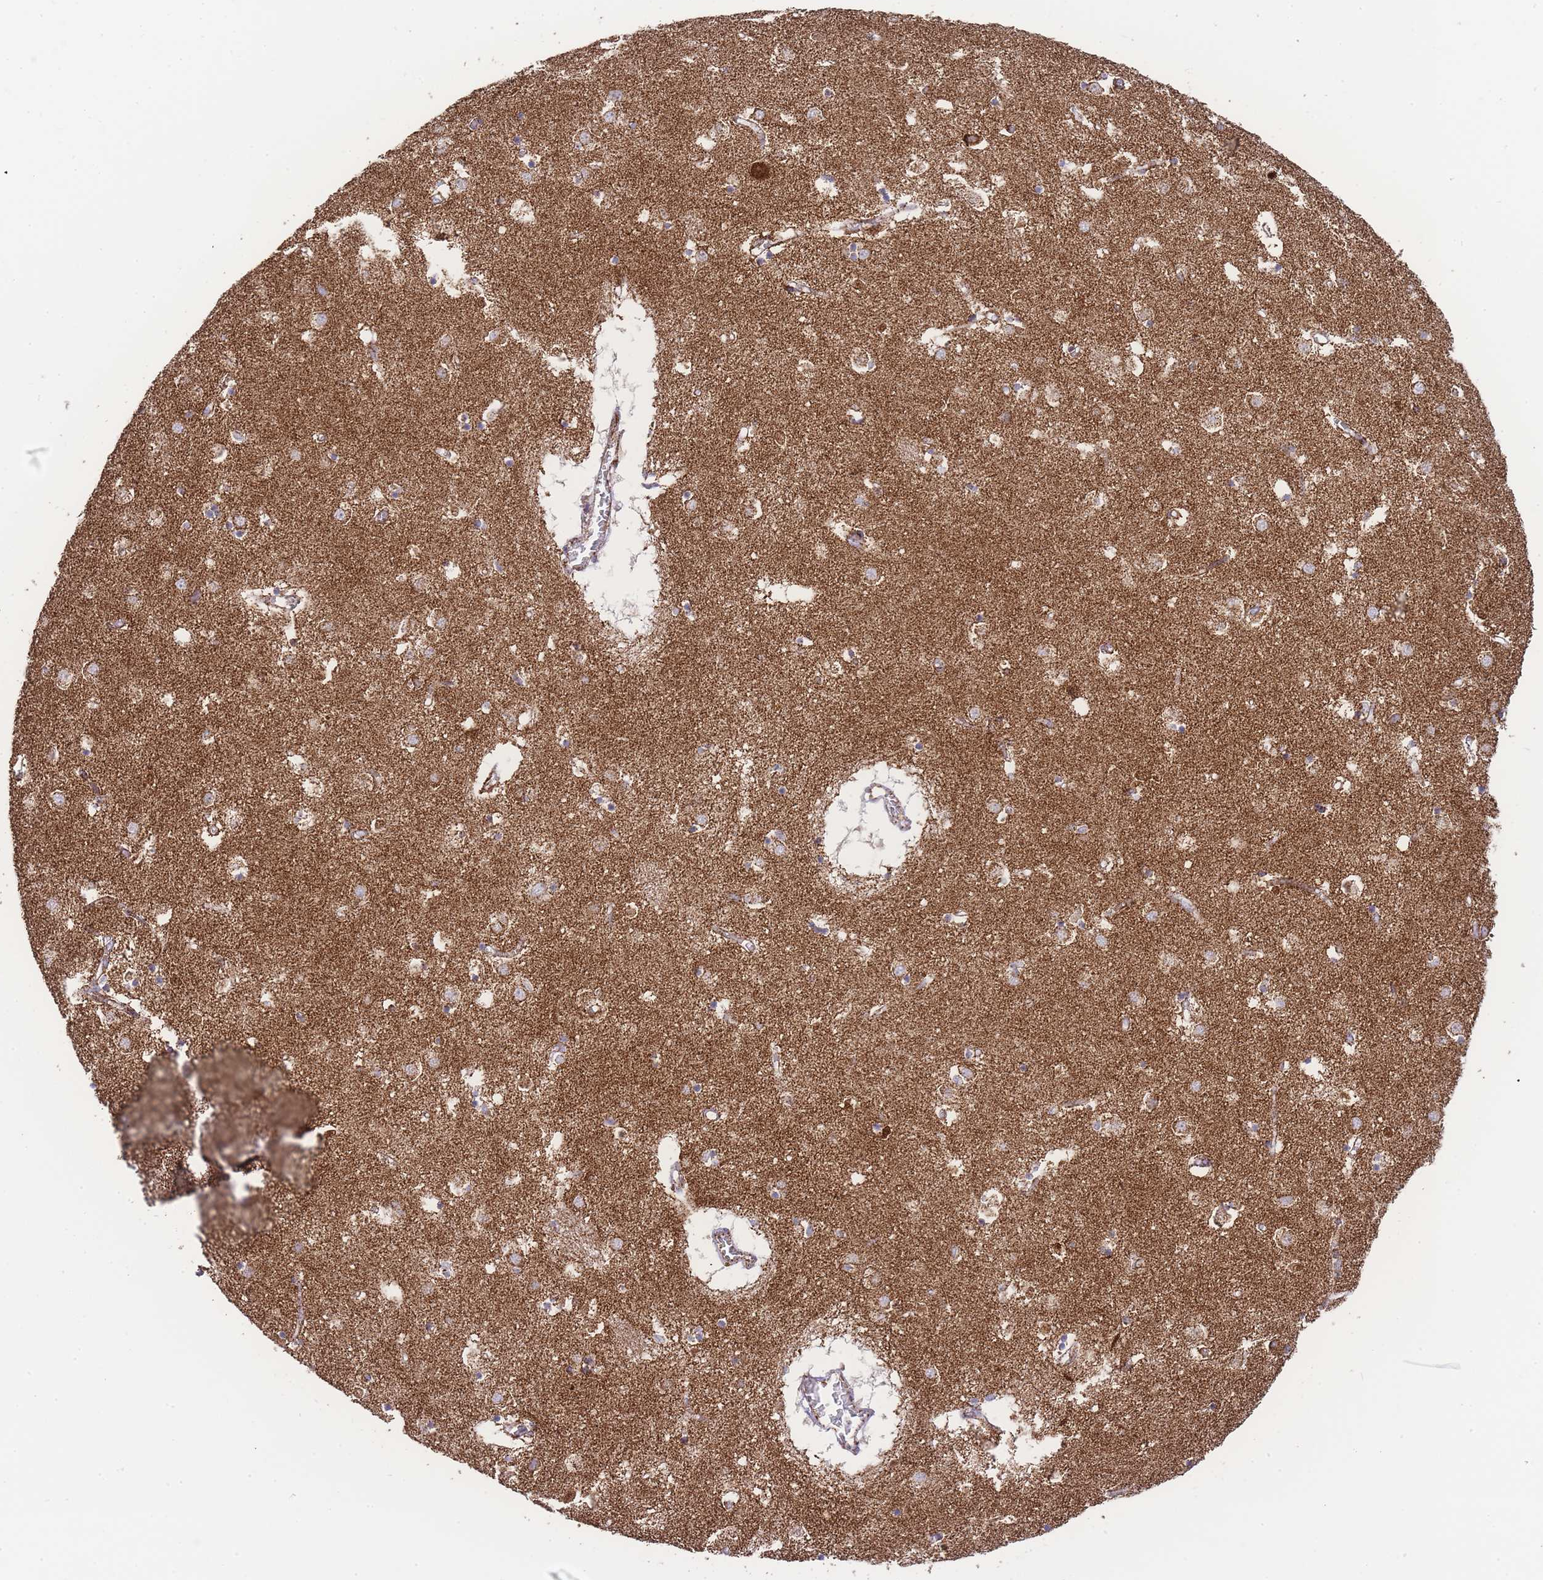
{"staining": {"intensity": "moderate", "quantity": ">75%", "location": "cytoplasmic/membranous"}, "tissue": "caudate", "cell_type": "Glial cells", "image_type": "normal", "snomed": [{"axis": "morphology", "description": "Normal tissue, NOS"}, {"axis": "topography", "description": "Lateral ventricle wall"}], "caption": "Immunohistochemistry (DAB) staining of normal human caudate shows moderate cytoplasmic/membranous protein expression in approximately >75% of glial cells. The protein is stained brown, and the nuclei are stained in blue (DAB IHC with brightfield microscopy, high magnification).", "gene": "GSTM1", "patient": {"sex": "male", "age": 70}}